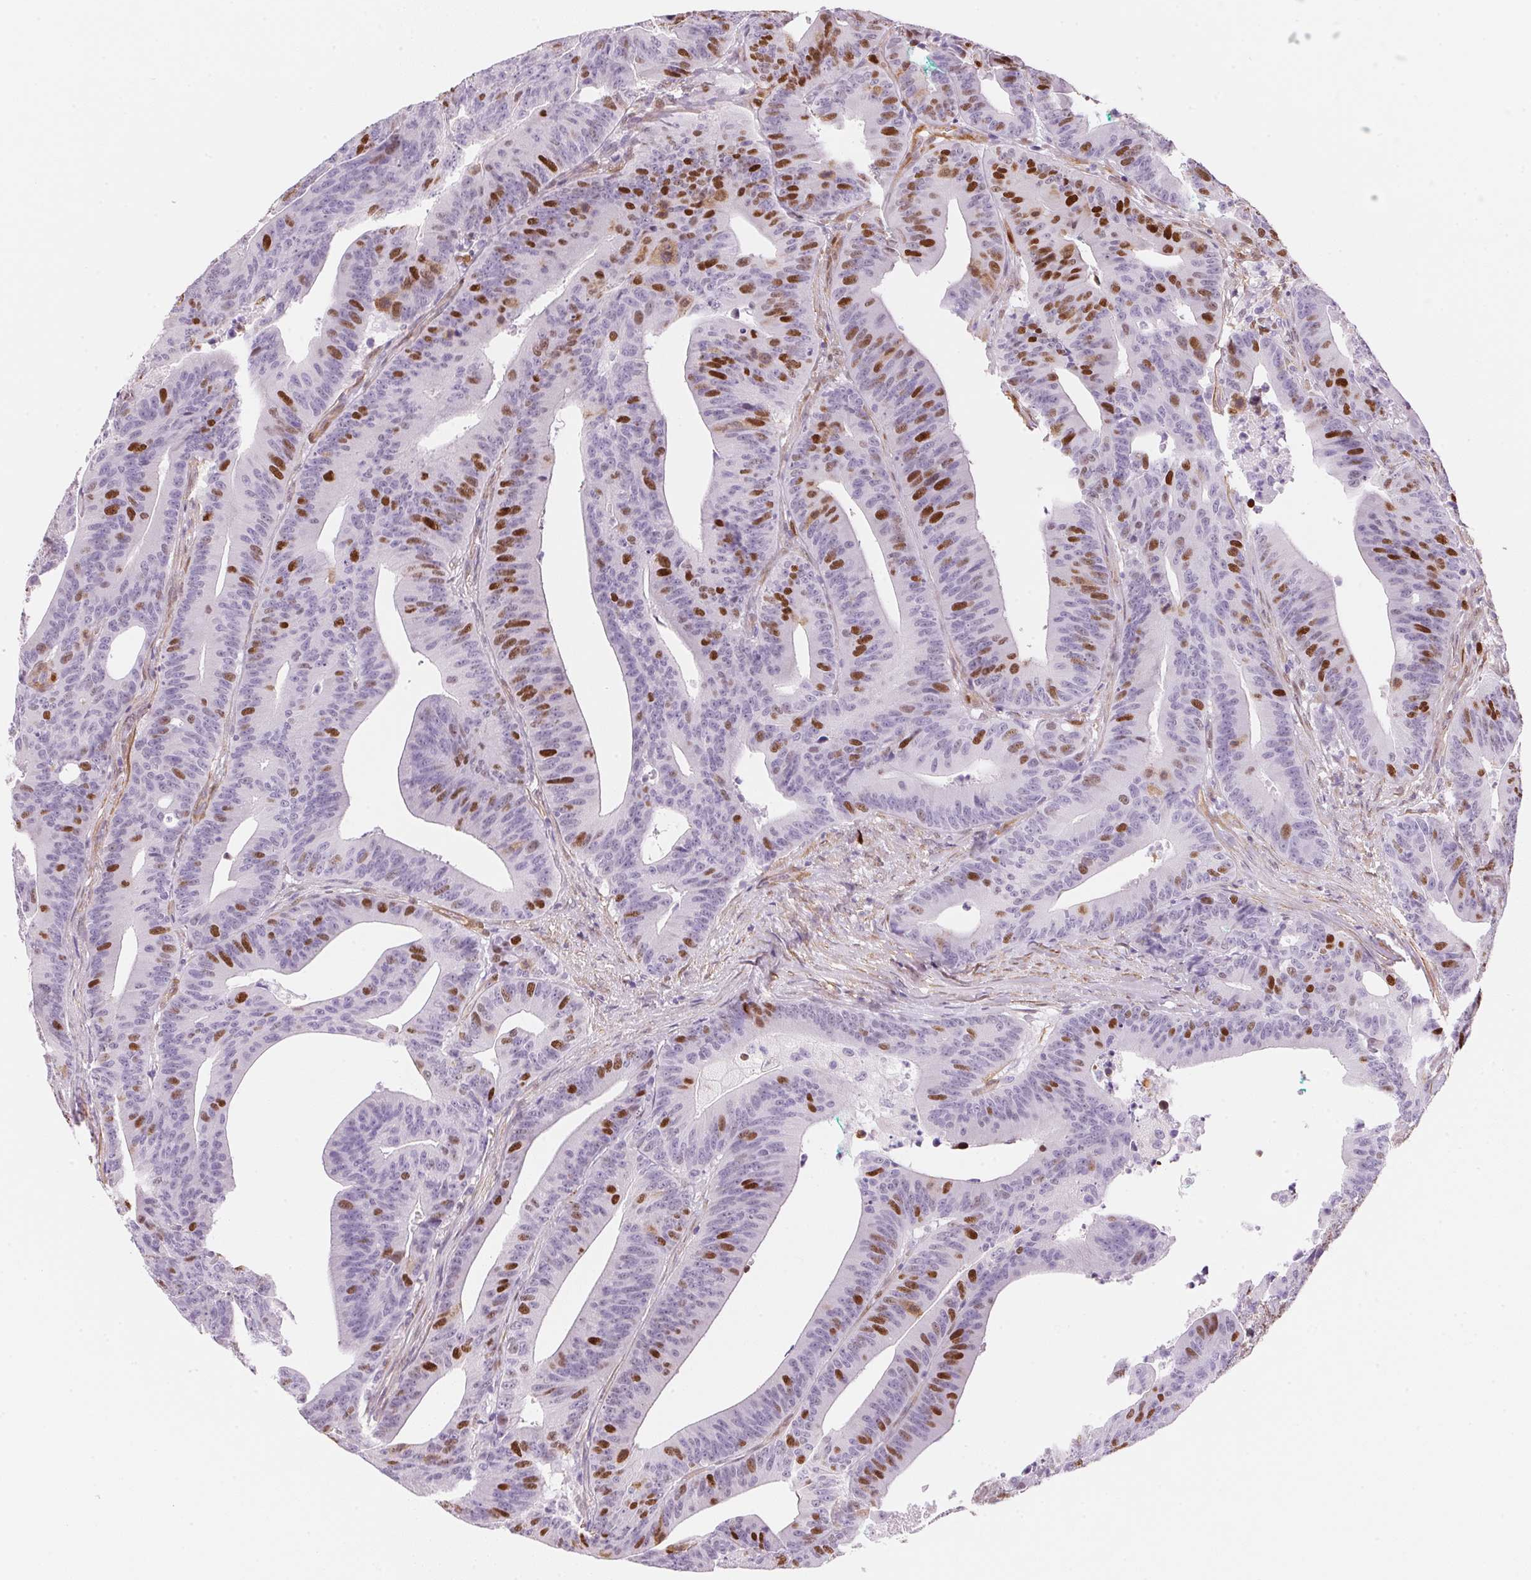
{"staining": {"intensity": "strong", "quantity": "<25%", "location": "nuclear"}, "tissue": "colorectal cancer", "cell_type": "Tumor cells", "image_type": "cancer", "snomed": [{"axis": "morphology", "description": "Adenocarcinoma, NOS"}, {"axis": "topography", "description": "Colon"}], "caption": "A histopathology image showing strong nuclear staining in about <25% of tumor cells in colorectal cancer (adenocarcinoma), as visualized by brown immunohistochemical staining.", "gene": "SMTN", "patient": {"sex": "female", "age": 78}}